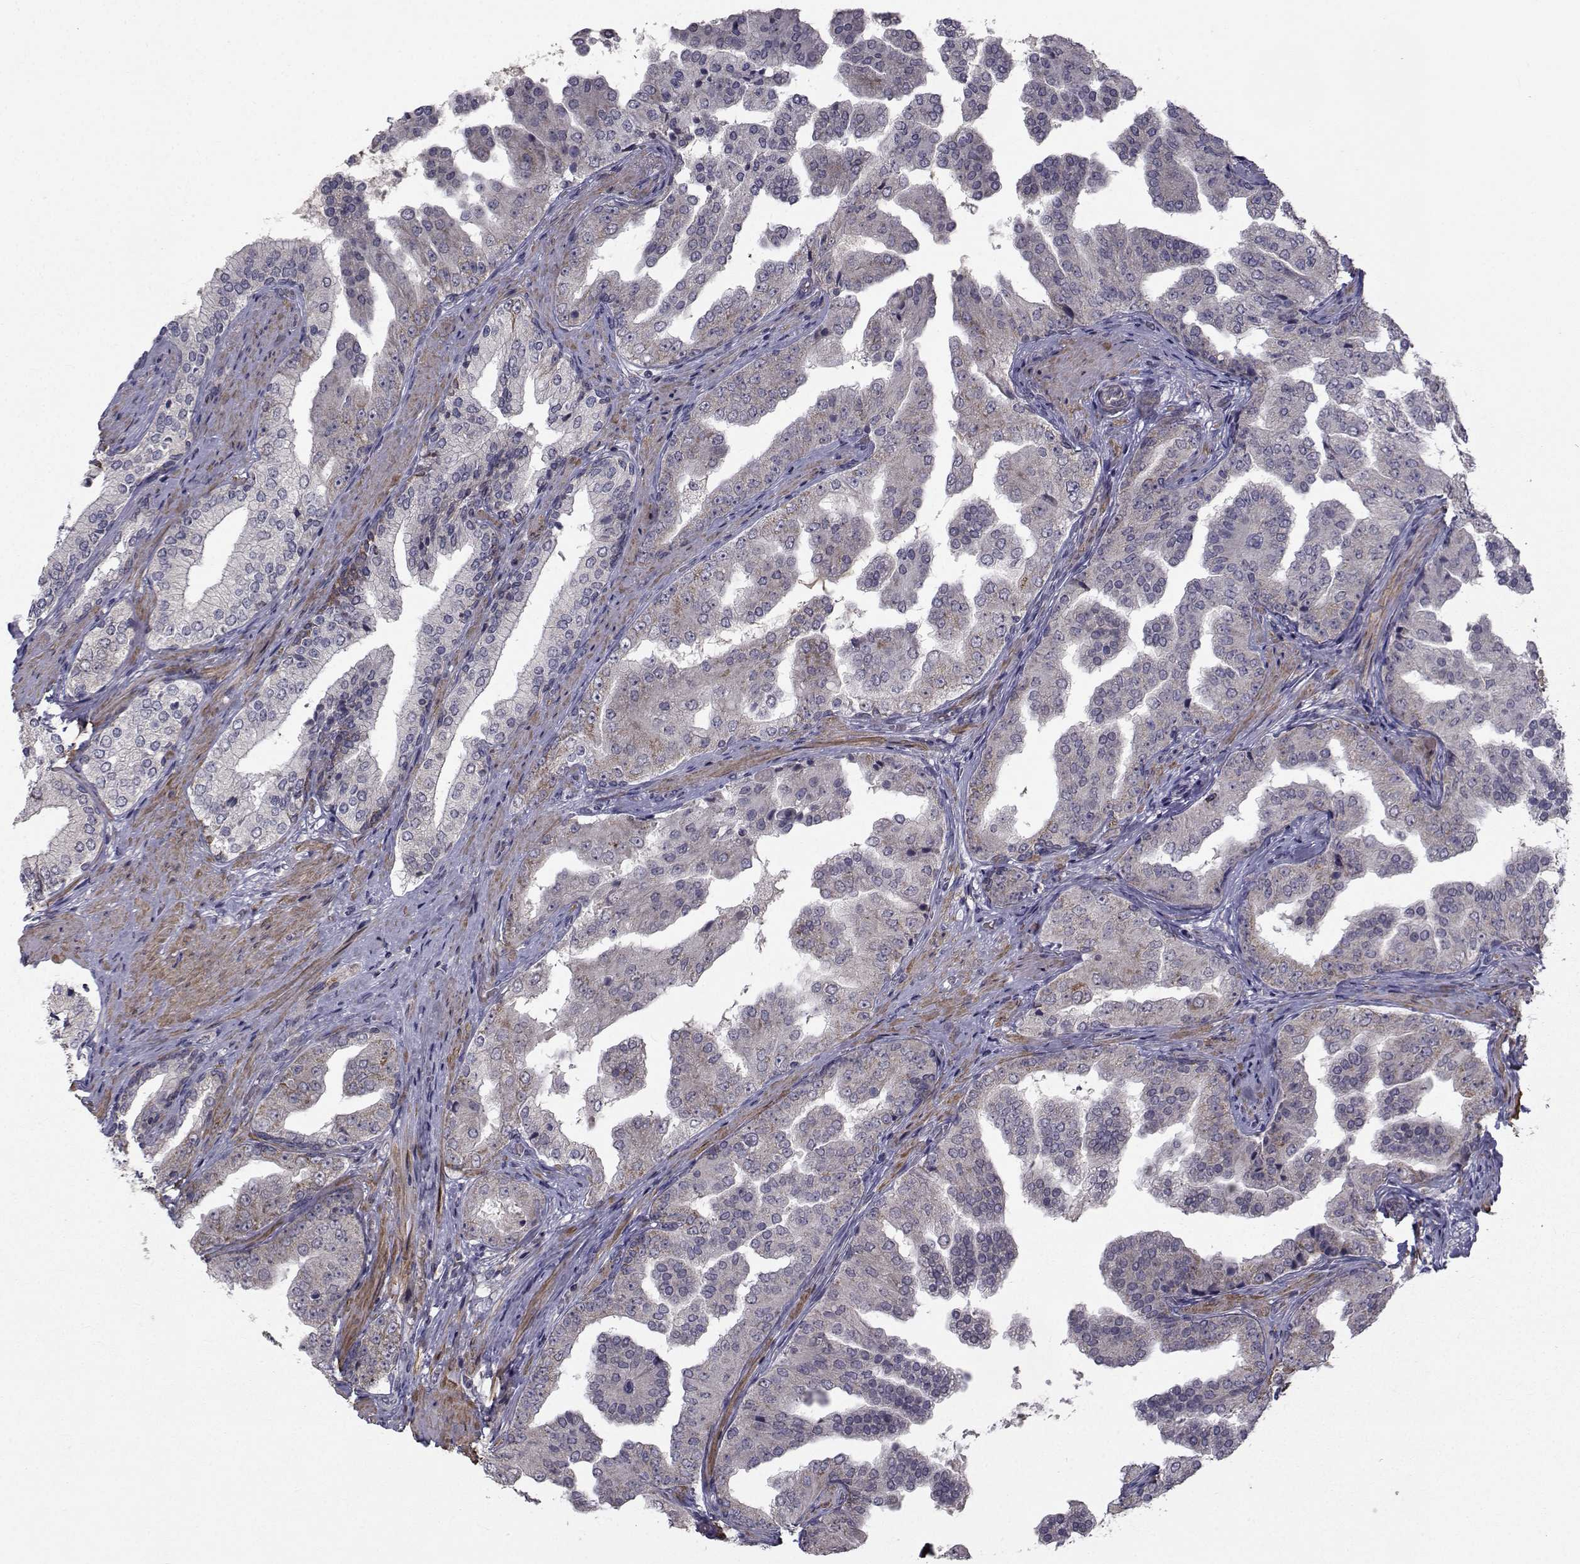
{"staining": {"intensity": "moderate", "quantity": "<25%", "location": "cytoplasmic/membranous"}, "tissue": "prostate cancer", "cell_type": "Tumor cells", "image_type": "cancer", "snomed": [{"axis": "morphology", "description": "Adenocarcinoma, Low grade"}, {"axis": "topography", "description": "Prostate and seminal vesicle, NOS"}], "caption": "A brown stain shows moderate cytoplasmic/membranous expression of a protein in human adenocarcinoma (low-grade) (prostate) tumor cells.", "gene": "FDXR", "patient": {"sex": "male", "age": 61}}